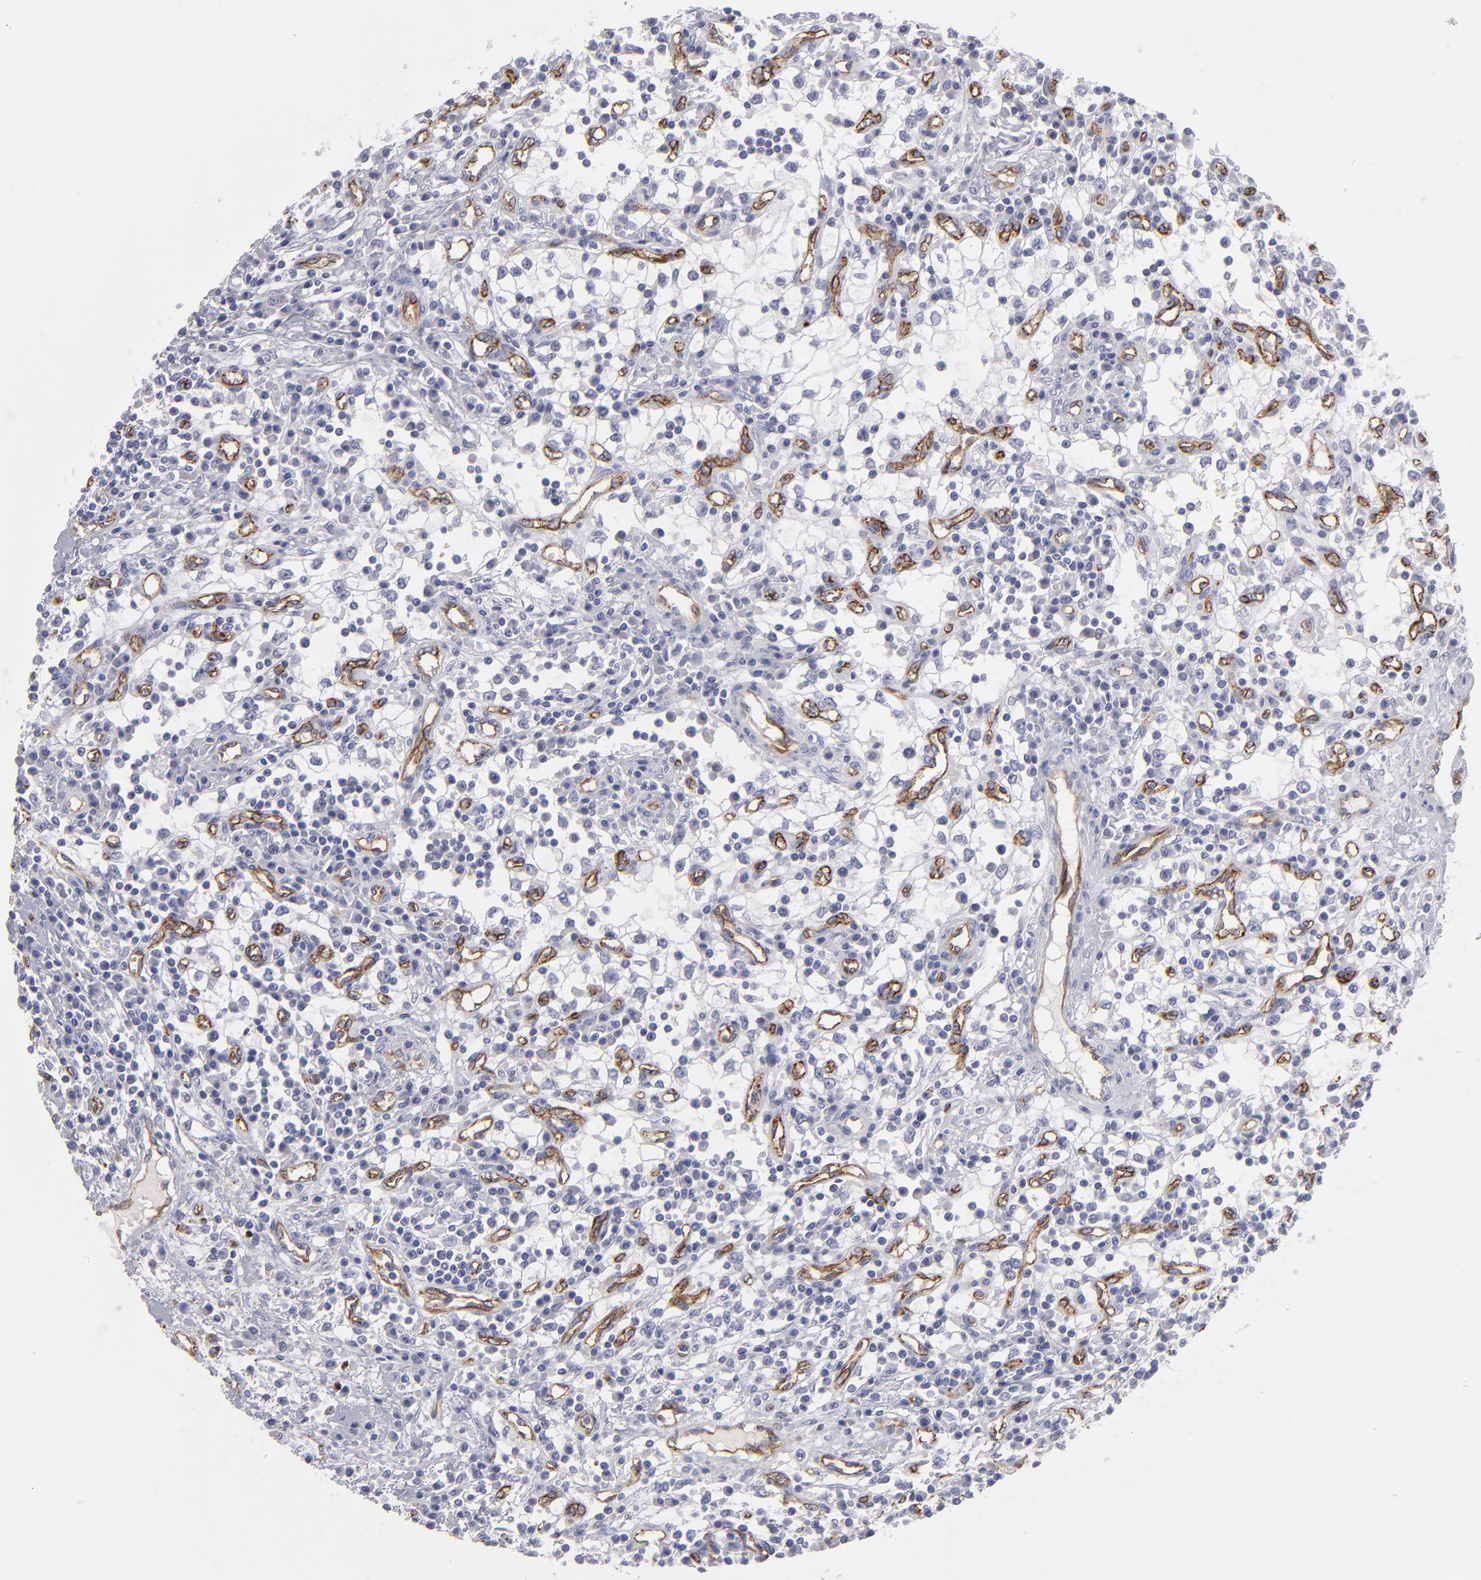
{"staining": {"intensity": "negative", "quantity": "none", "location": "none"}, "tissue": "renal cancer", "cell_type": "Tumor cells", "image_type": "cancer", "snomed": [{"axis": "morphology", "description": "Adenocarcinoma, NOS"}, {"axis": "topography", "description": "Kidney"}], "caption": "The IHC histopathology image has no significant staining in tumor cells of renal adenocarcinoma tissue.", "gene": "PLVAP", "patient": {"sex": "male", "age": 82}}